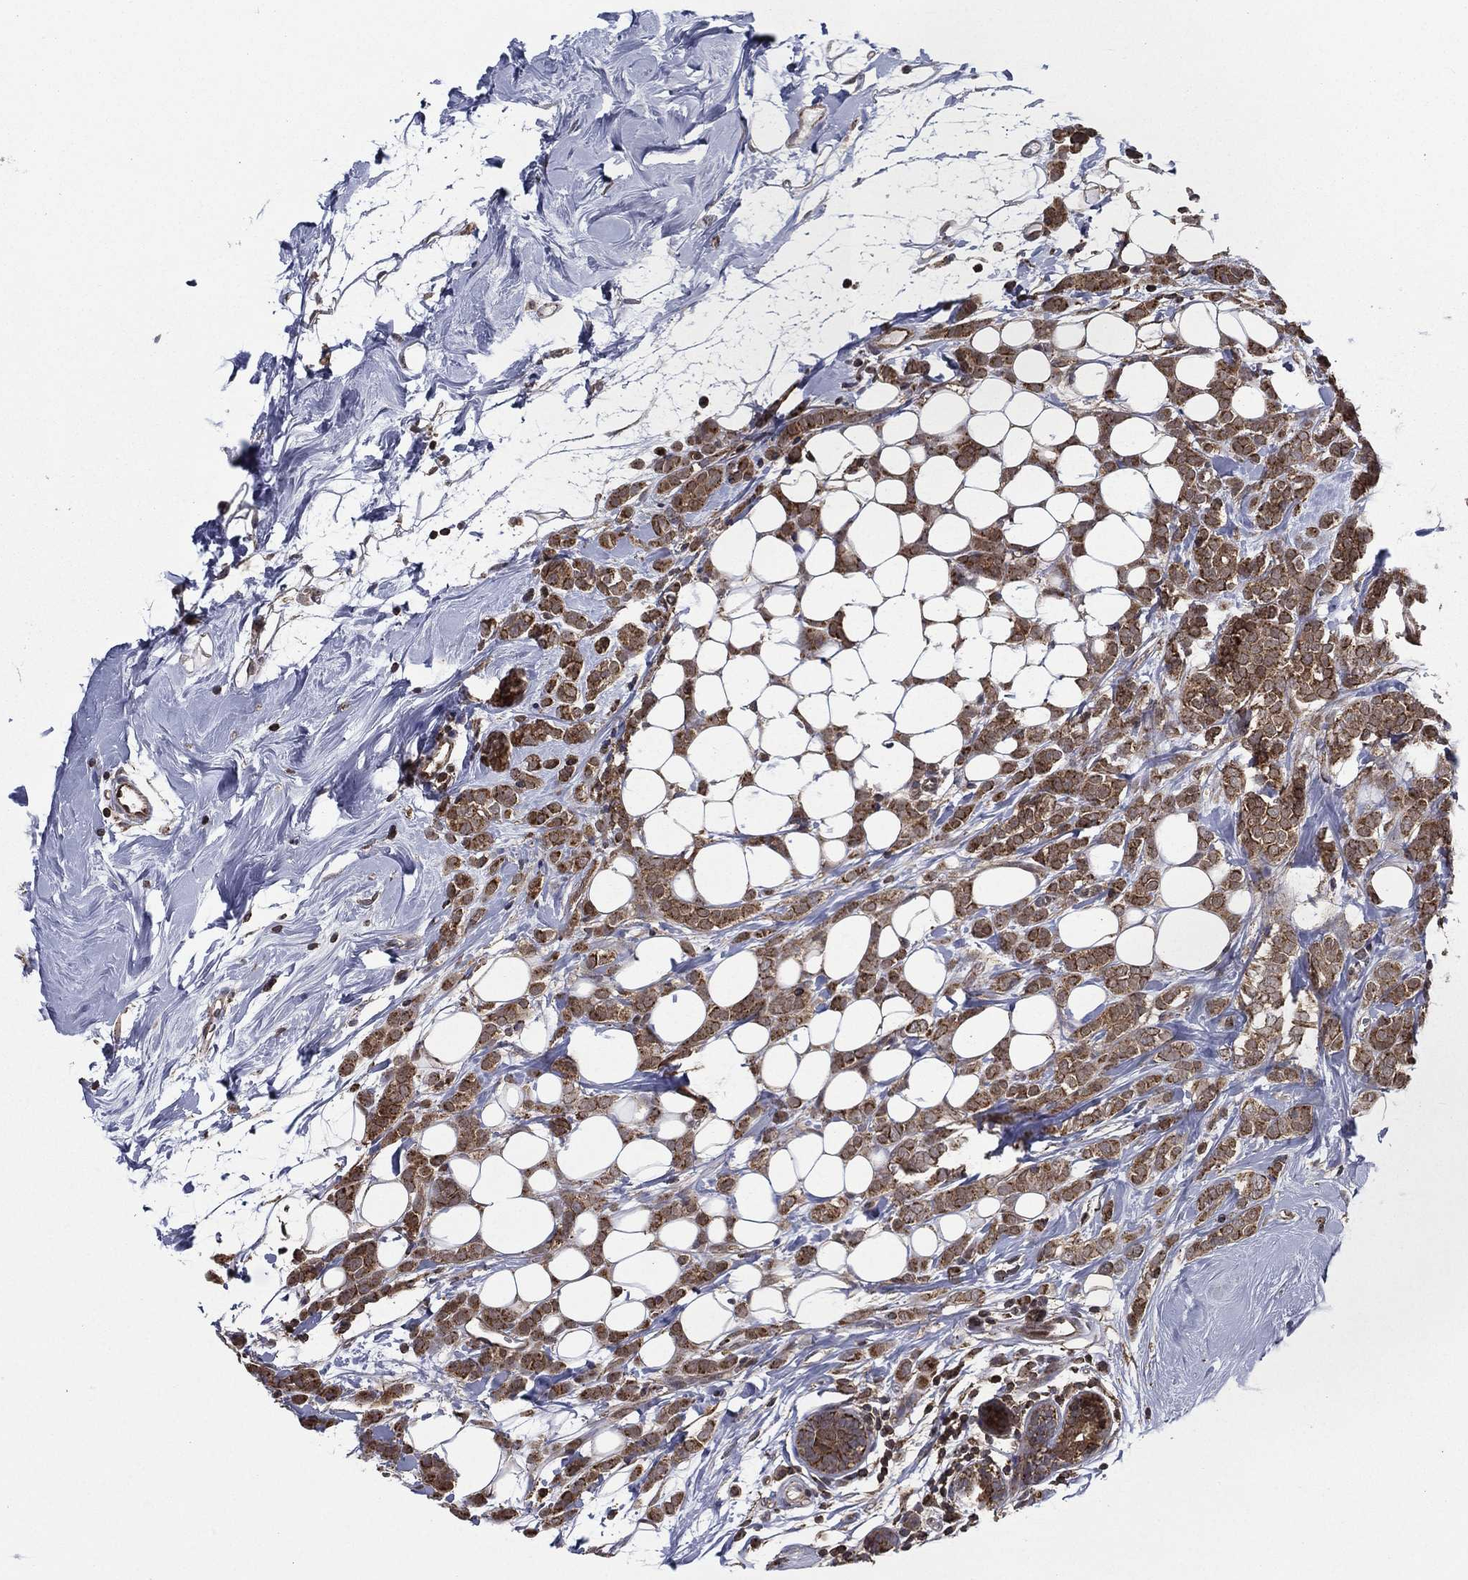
{"staining": {"intensity": "strong", "quantity": ">75%", "location": "cytoplasmic/membranous"}, "tissue": "breast cancer", "cell_type": "Tumor cells", "image_type": "cancer", "snomed": [{"axis": "morphology", "description": "Lobular carcinoma"}, {"axis": "topography", "description": "Breast"}], "caption": "DAB (3,3'-diaminobenzidine) immunohistochemical staining of breast lobular carcinoma shows strong cytoplasmic/membranous protein staining in approximately >75% of tumor cells. Using DAB (brown) and hematoxylin (blue) stains, captured at high magnification using brightfield microscopy.", "gene": "RIGI", "patient": {"sex": "female", "age": 49}}